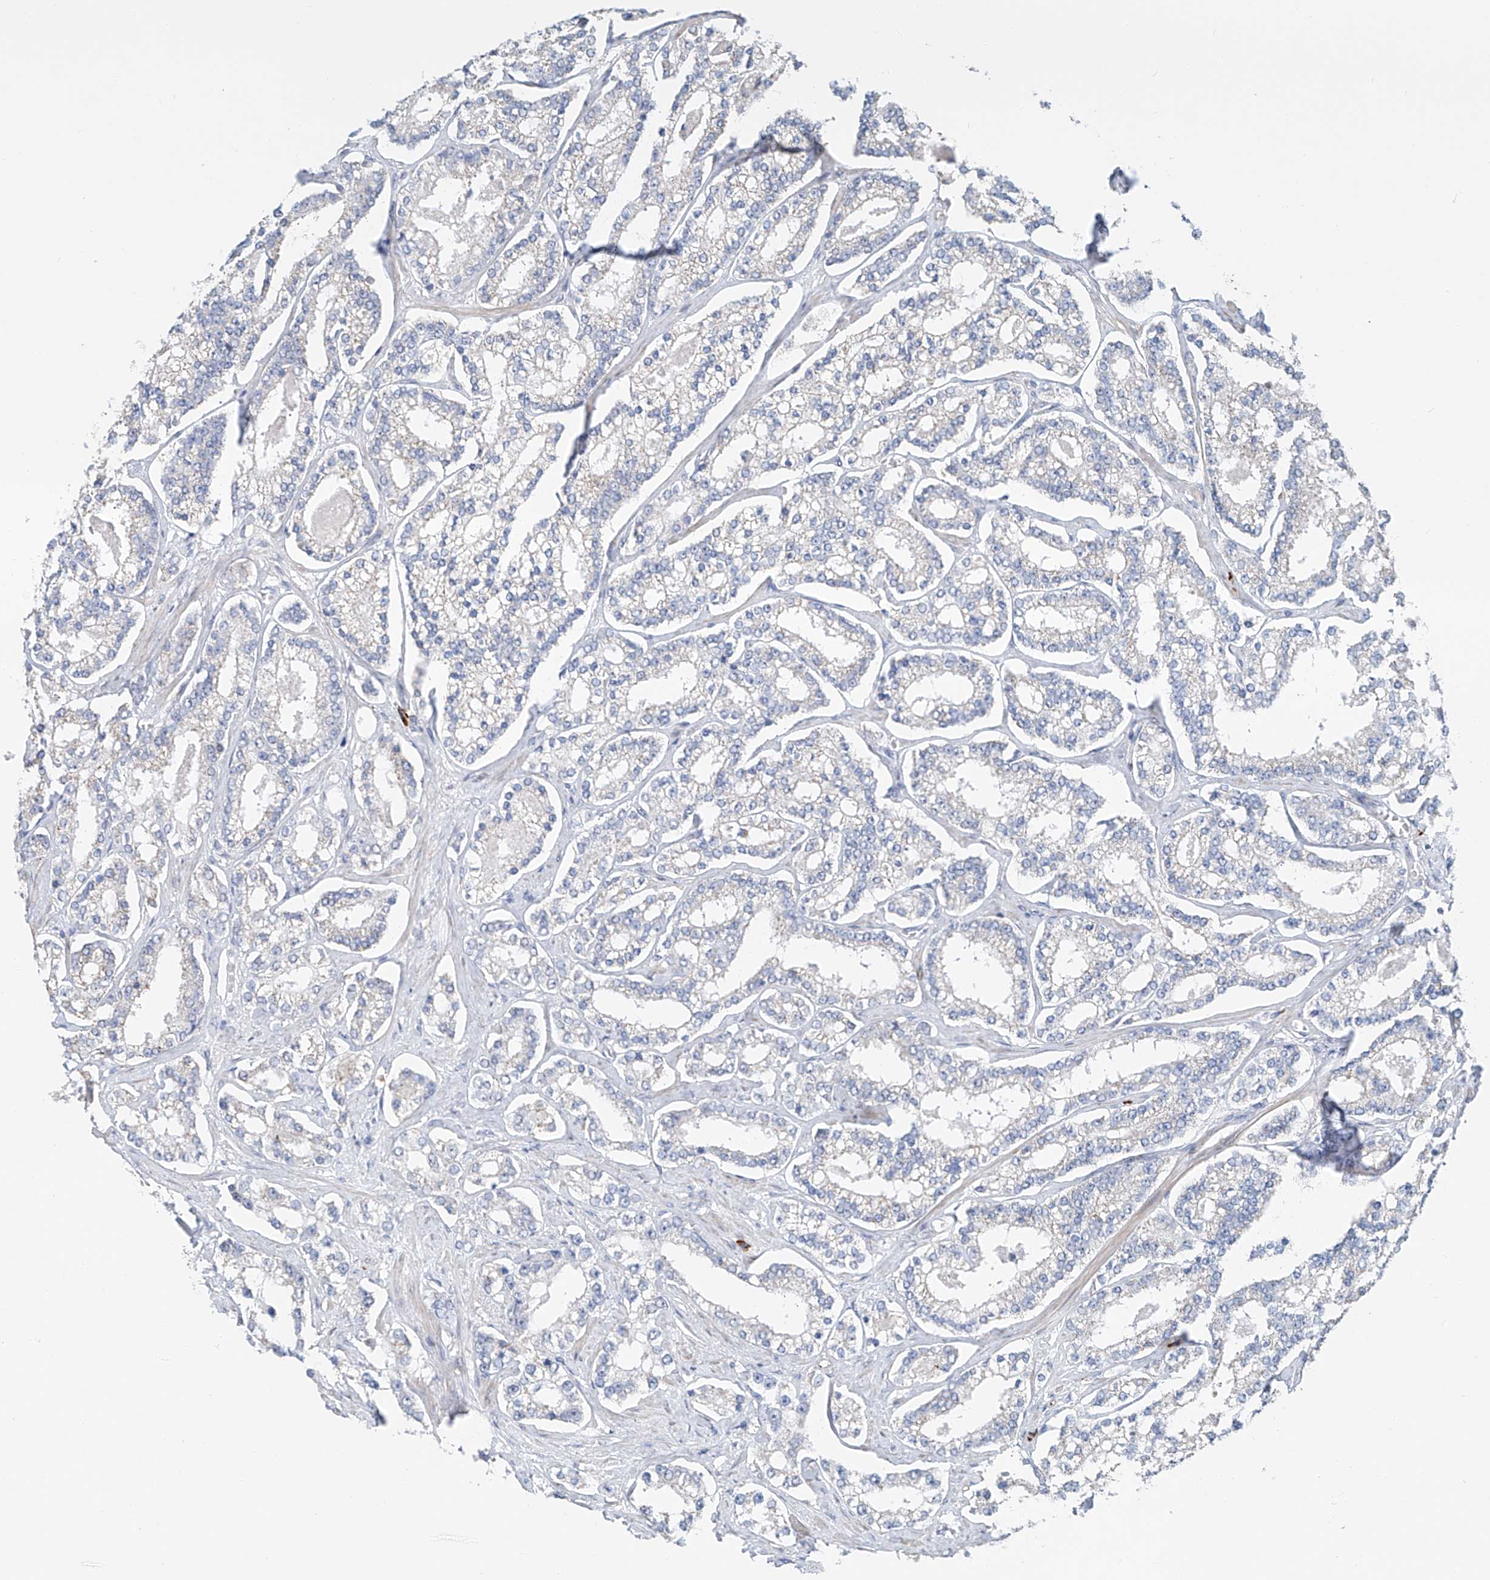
{"staining": {"intensity": "negative", "quantity": "none", "location": "none"}, "tissue": "prostate cancer", "cell_type": "Tumor cells", "image_type": "cancer", "snomed": [{"axis": "morphology", "description": "Normal tissue, NOS"}, {"axis": "morphology", "description": "Adenocarcinoma, High grade"}, {"axis": "topography", "description": "Prostate"}], "caption": "Immunohistochemistry of human prostate cancer demonstrates no staining in tumor cells.", "gene": "KLF15", "patient": {"sex": "male", "age": 83}}